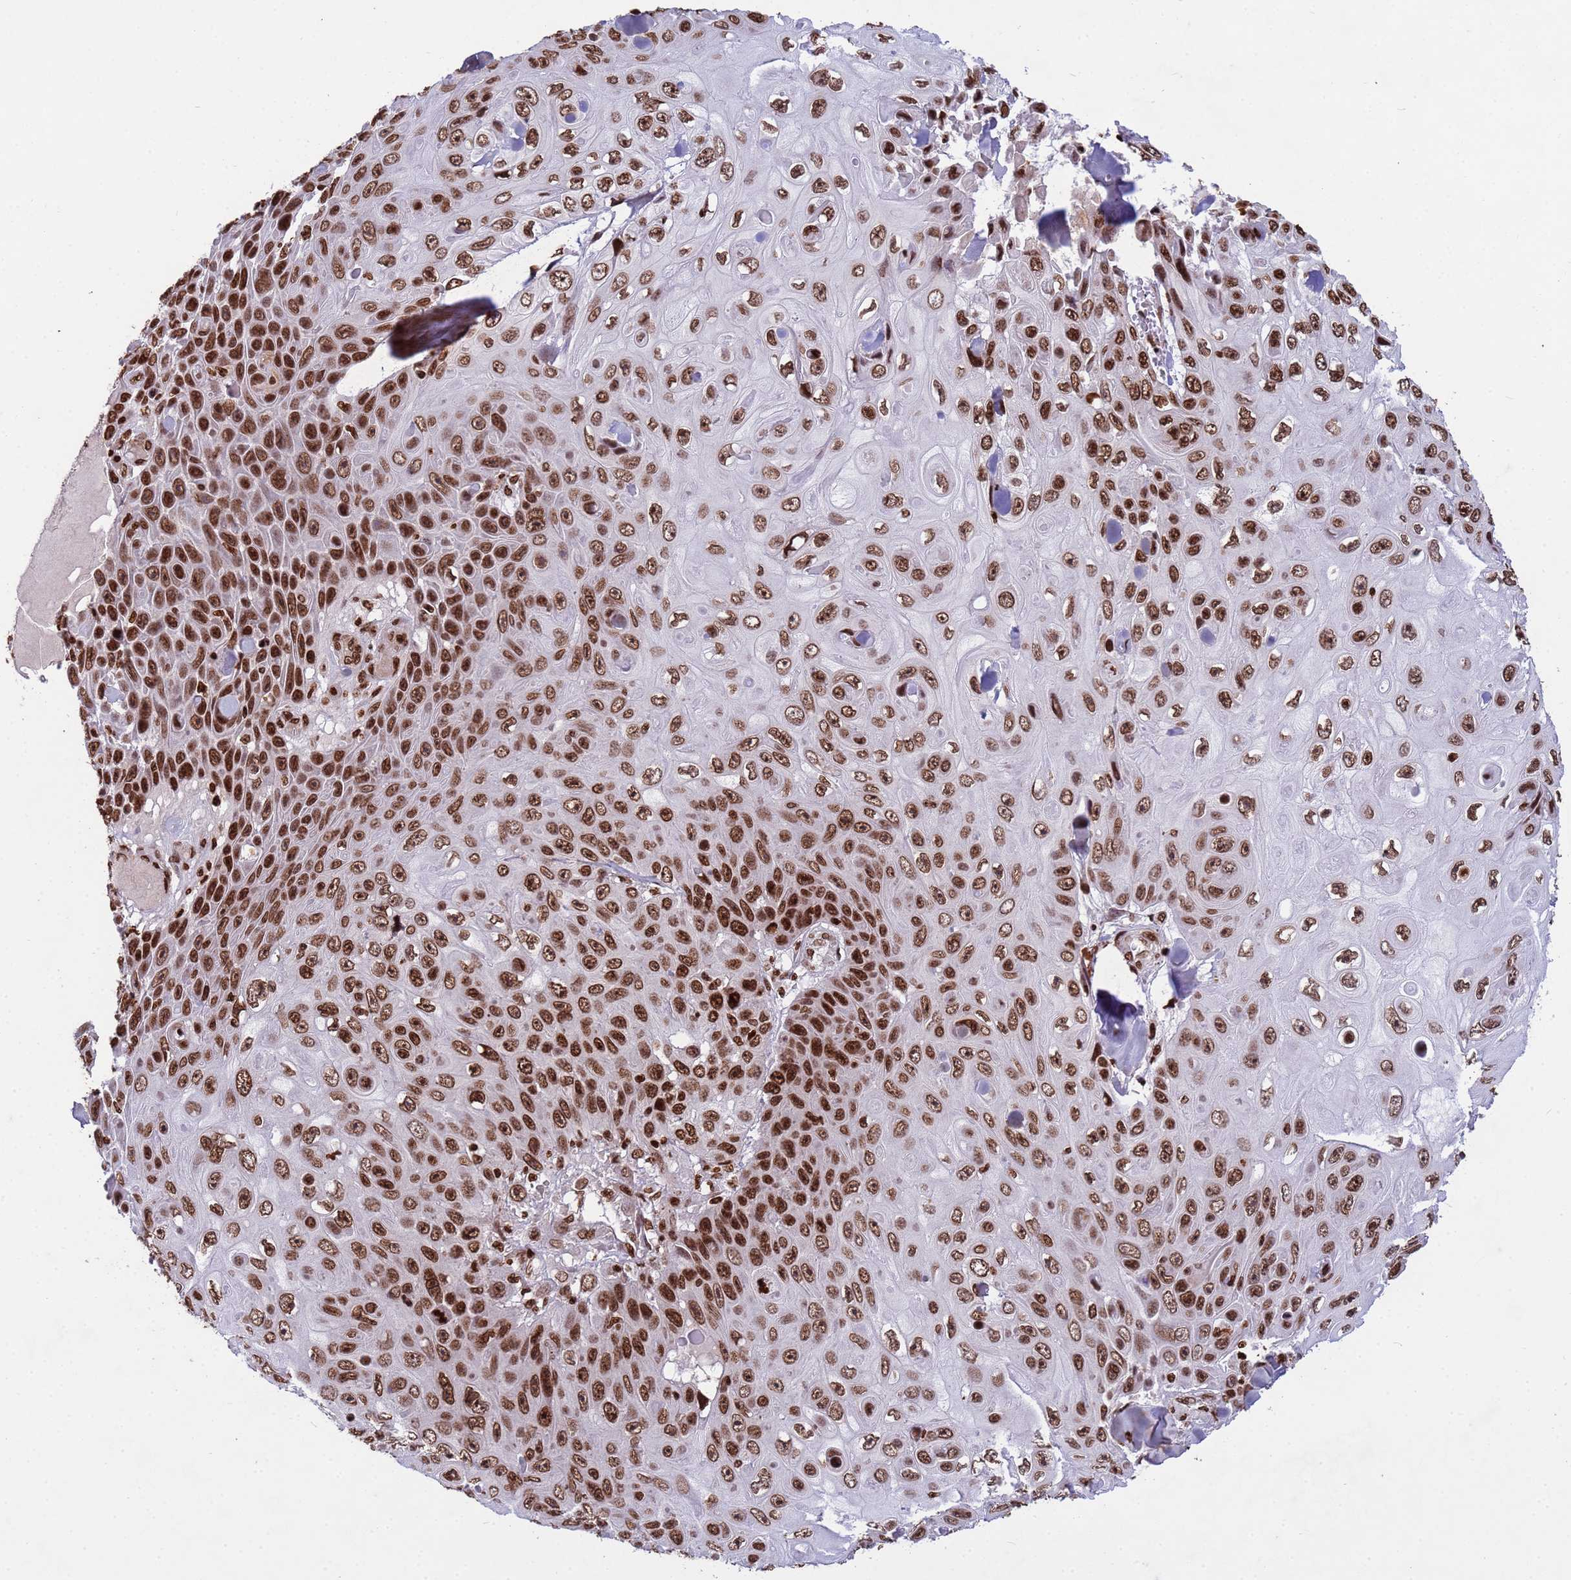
{"staining": {"intensity": "strong", "quantity": ">75%", "location": "nuclear"}, "tissue": "skin cancer", "cell_type": "Tumor cells", "image_type": "cancer", "snomed": [{"axis": "morphology", "description": "Squamous cell carcinoma, NOS"}, {"axis": "topography", "description": "Skin"}], "caption": "Protein analysis of squamous cell carcinoma (skin) tissue exhibits strong nuclear positivity in approximately >75% of tumor cells.", "gene": "H3-3B", "patient": {"sex": "male", "age": 82}}